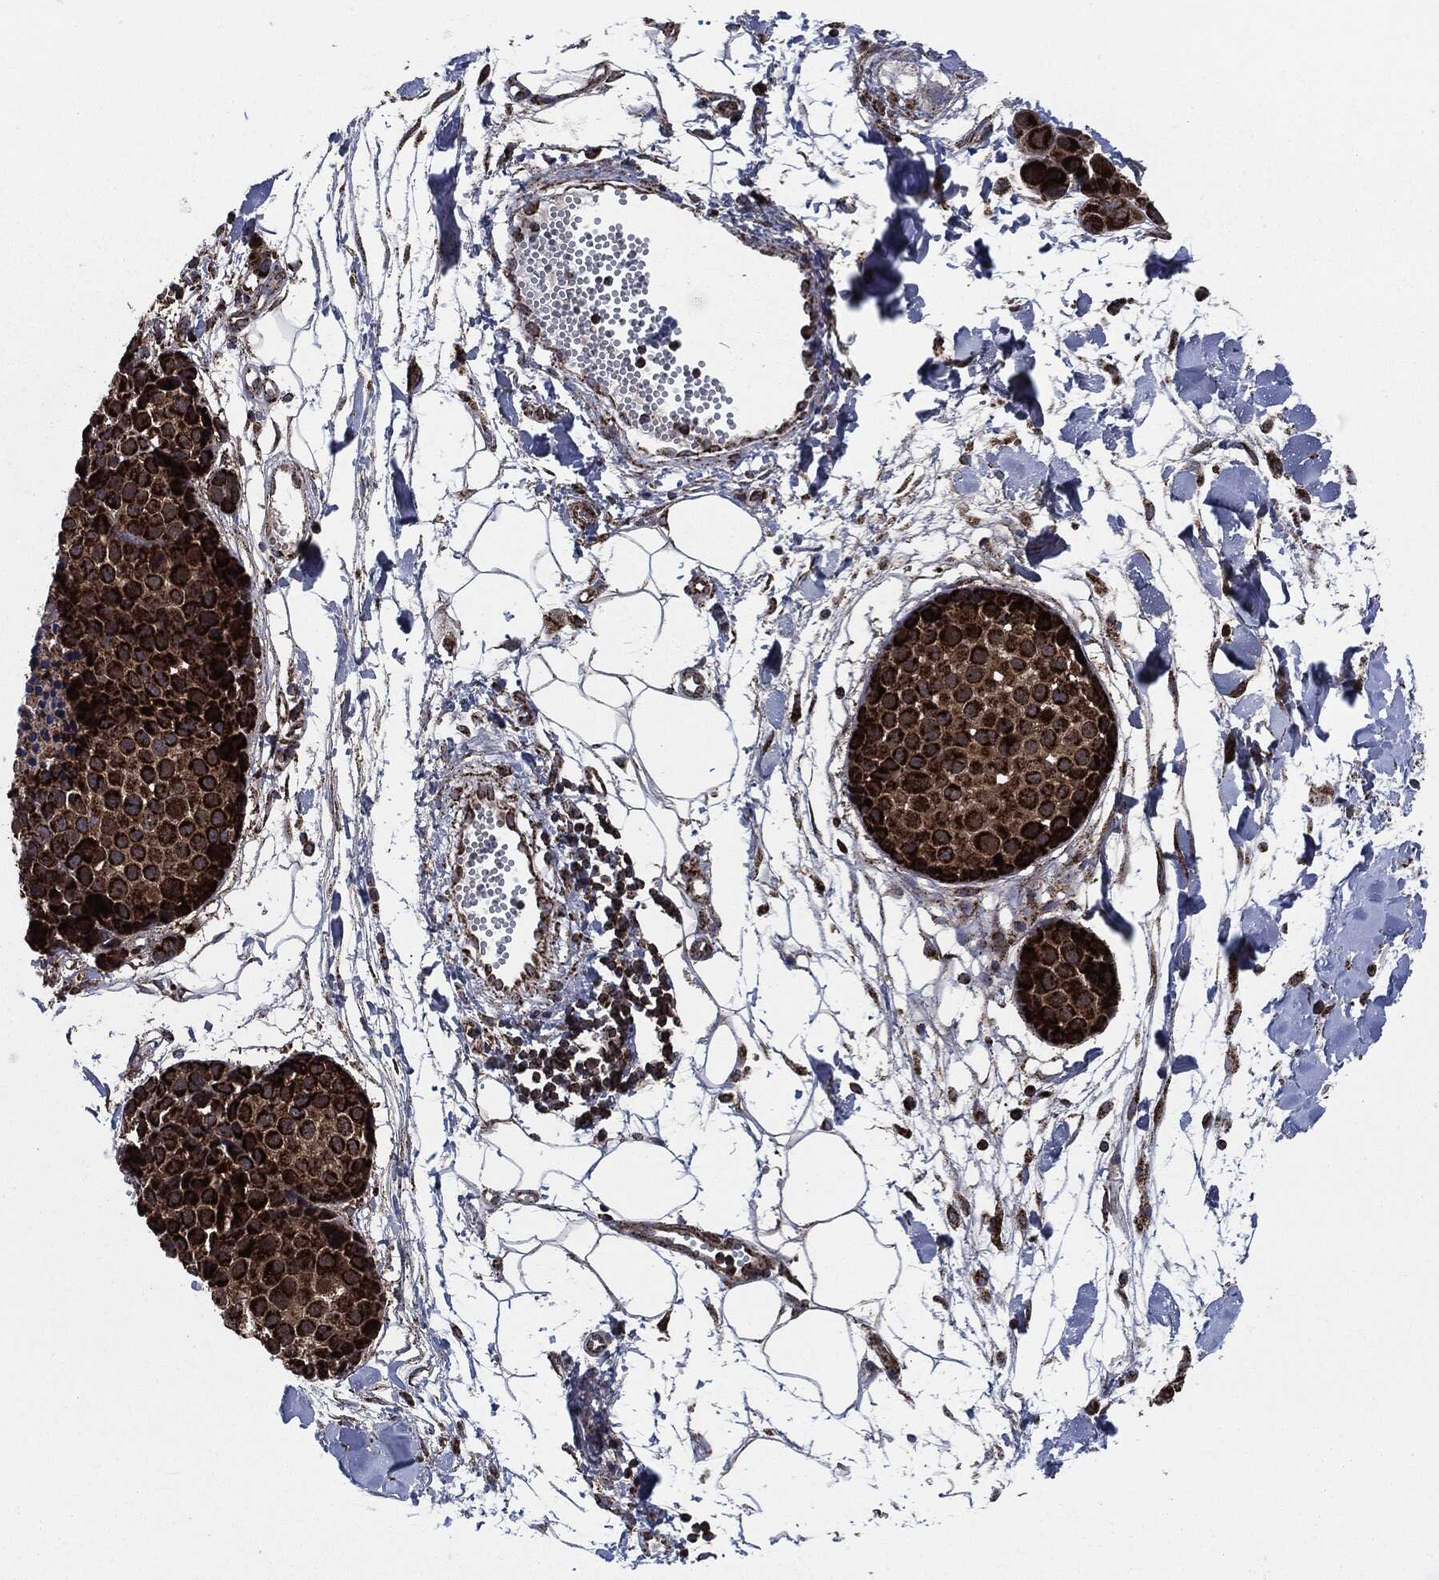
{"staining": {"intensity": "strong", "quantity": ">75%", "location": "cytoplasmic/membranous"}, "tissue": "melanoma", "cell_type": "Tumor cells", "image_type": "cancer", "snomed": [{"axis": "morphology", "description": "Malignant melanoma, NOS"}, {"axis": "topography", "description": "Skin"}], "caption": "A brown stain highlights strong cytoplasmic/membranous positivity of a protein in melanoma tumor cells.", "gene": "FH", "patient": {"sex": "female", "age": 86}}